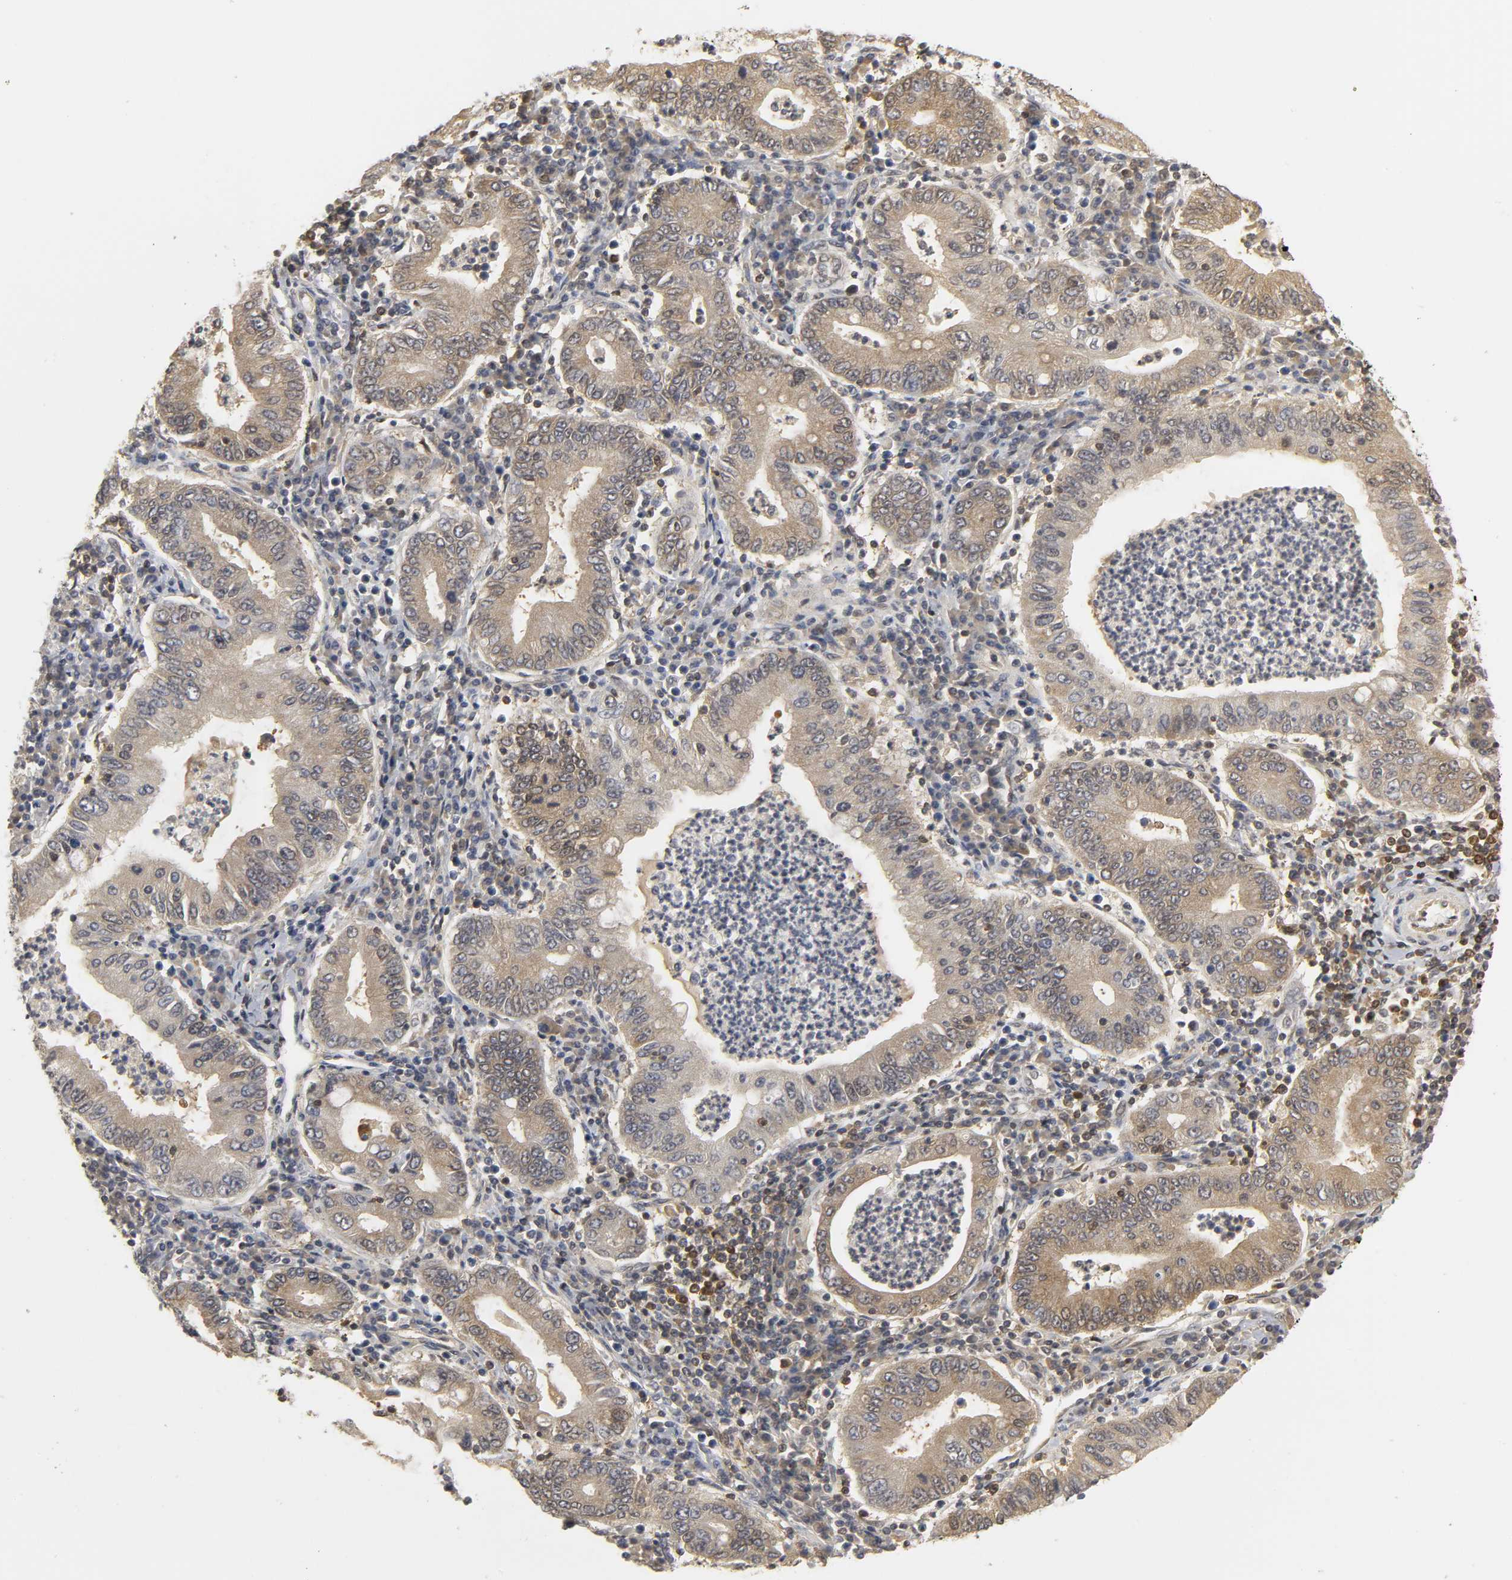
{"staining": {"intensity": "moderate", "quantity": ">75%", "location": "cytoplasmic/membranous"}, "tissue": "stomach cancer", "cell_type": "Tumor cells", "image_type": "cancer", "snomed": [{"axis": "morphology", "description": "Normal tissue, NOS"}, {"axis": "morphology", "description": "Adenocarcinoma, NOS"}, {"axis": "topography", "description": "Esophagus"}, {"axis": "topography", "description": "Stomach, upper"}, {"axis": "topography", "description": "Peripheral nerve tissue"}], "caption": "Brown immunohistochemical staining in stomach cancer displays moderate cytoplasmic/membranous positivity in about >75% of tumor cells.", "gene": "PARK7", "patient": {"sex": "male", "age": 62}}